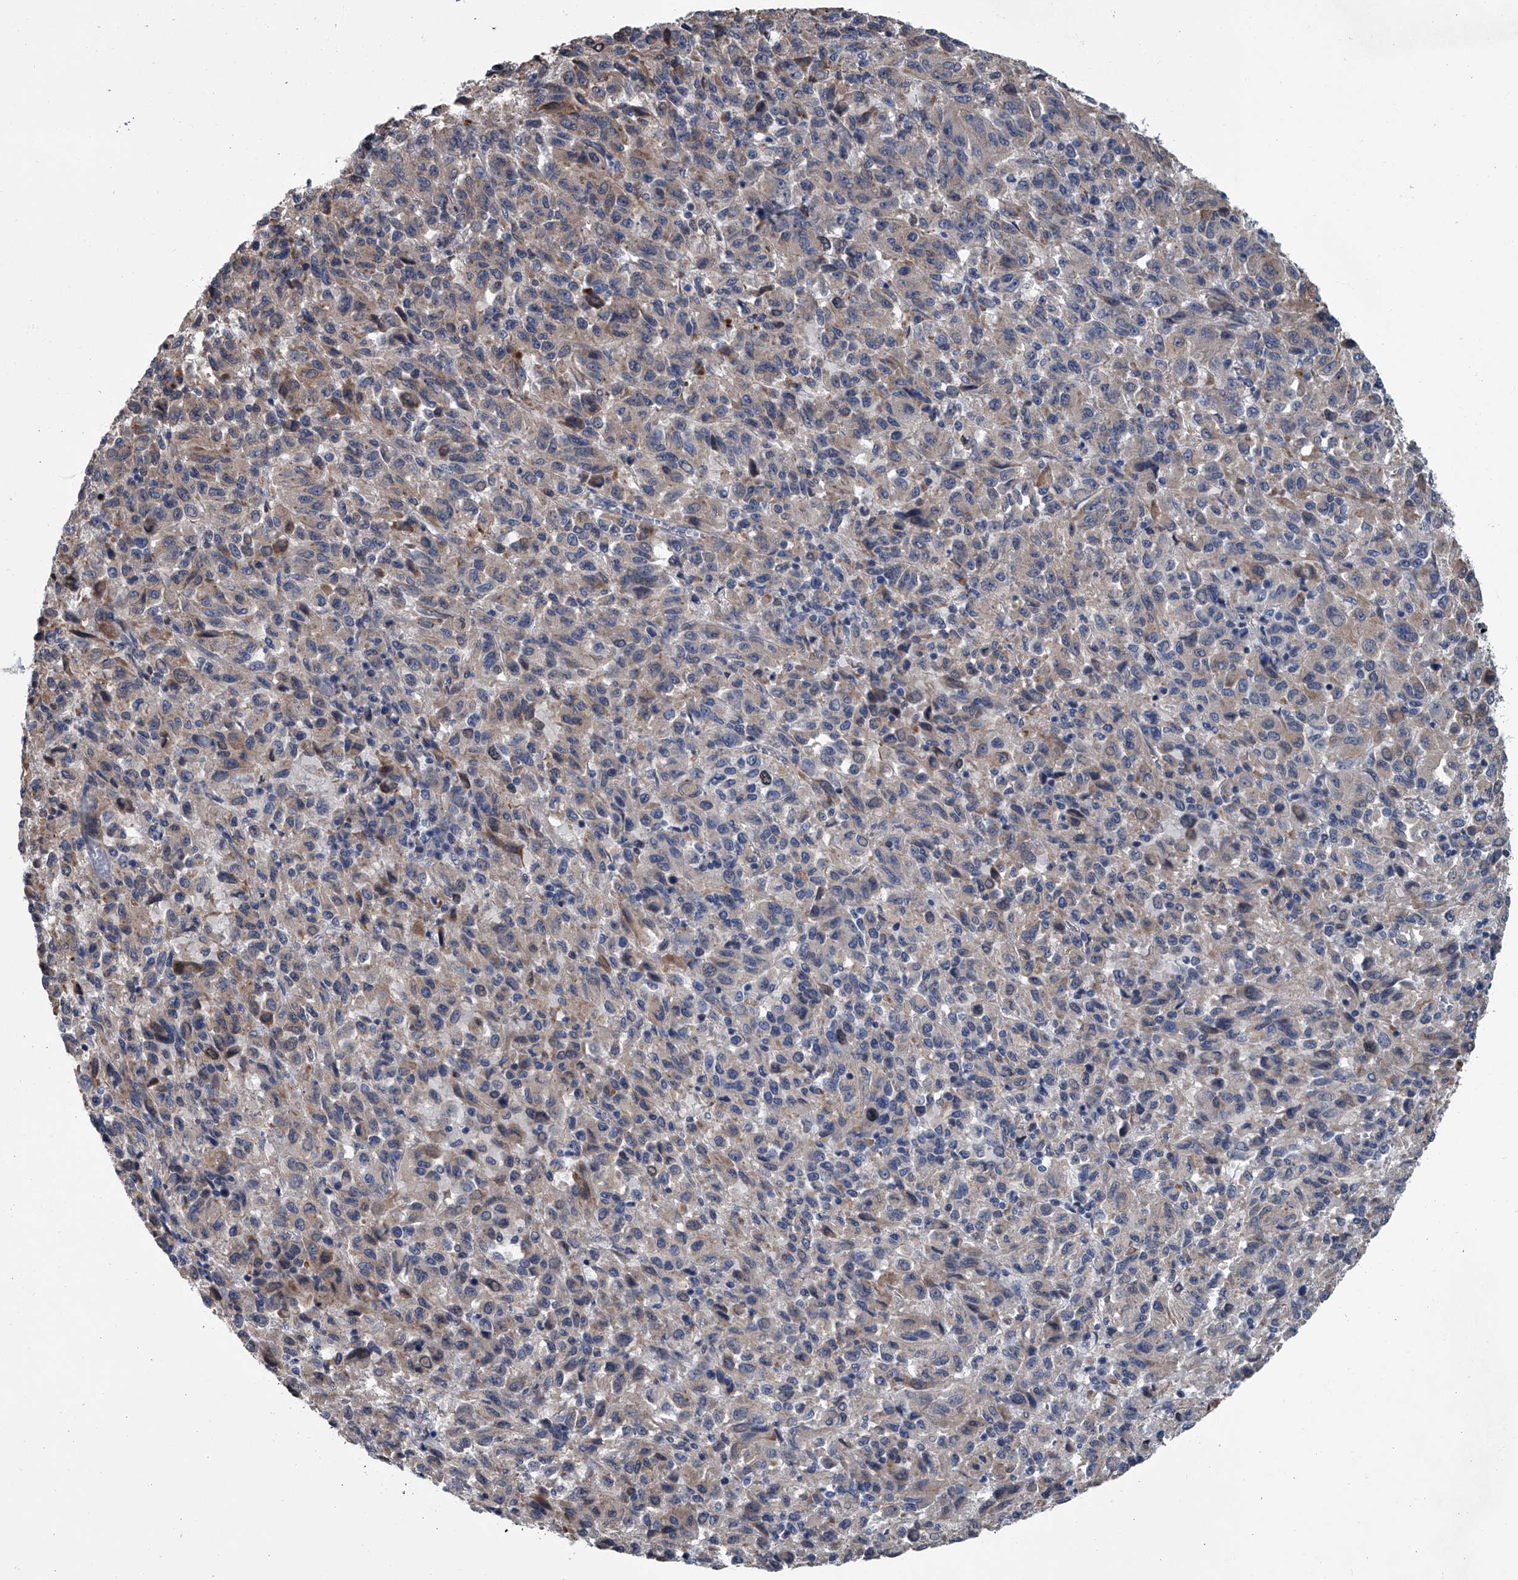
{"staining": {"intensity": "weak", "quantity": "<25%", "location": "cytoplasmic/membranous"}, "tissue": "melanoma", "cell_type": "Tumor cells", "image_type": "cancer", "snomed": [{"axis": "morphology", "description": "Malignant melanoma, Metastatic site"}, {"axis": "topography", "description": "Lung"}], "caption": "DAB (3,3'-diaminobenzidine) immunohistochemical staining of malignant melanoma (metastatic site) demonstrates no significant positivity in tumor cells.", "gene": "ABCG1", "patient": {"sex": "male", "age": 64}}